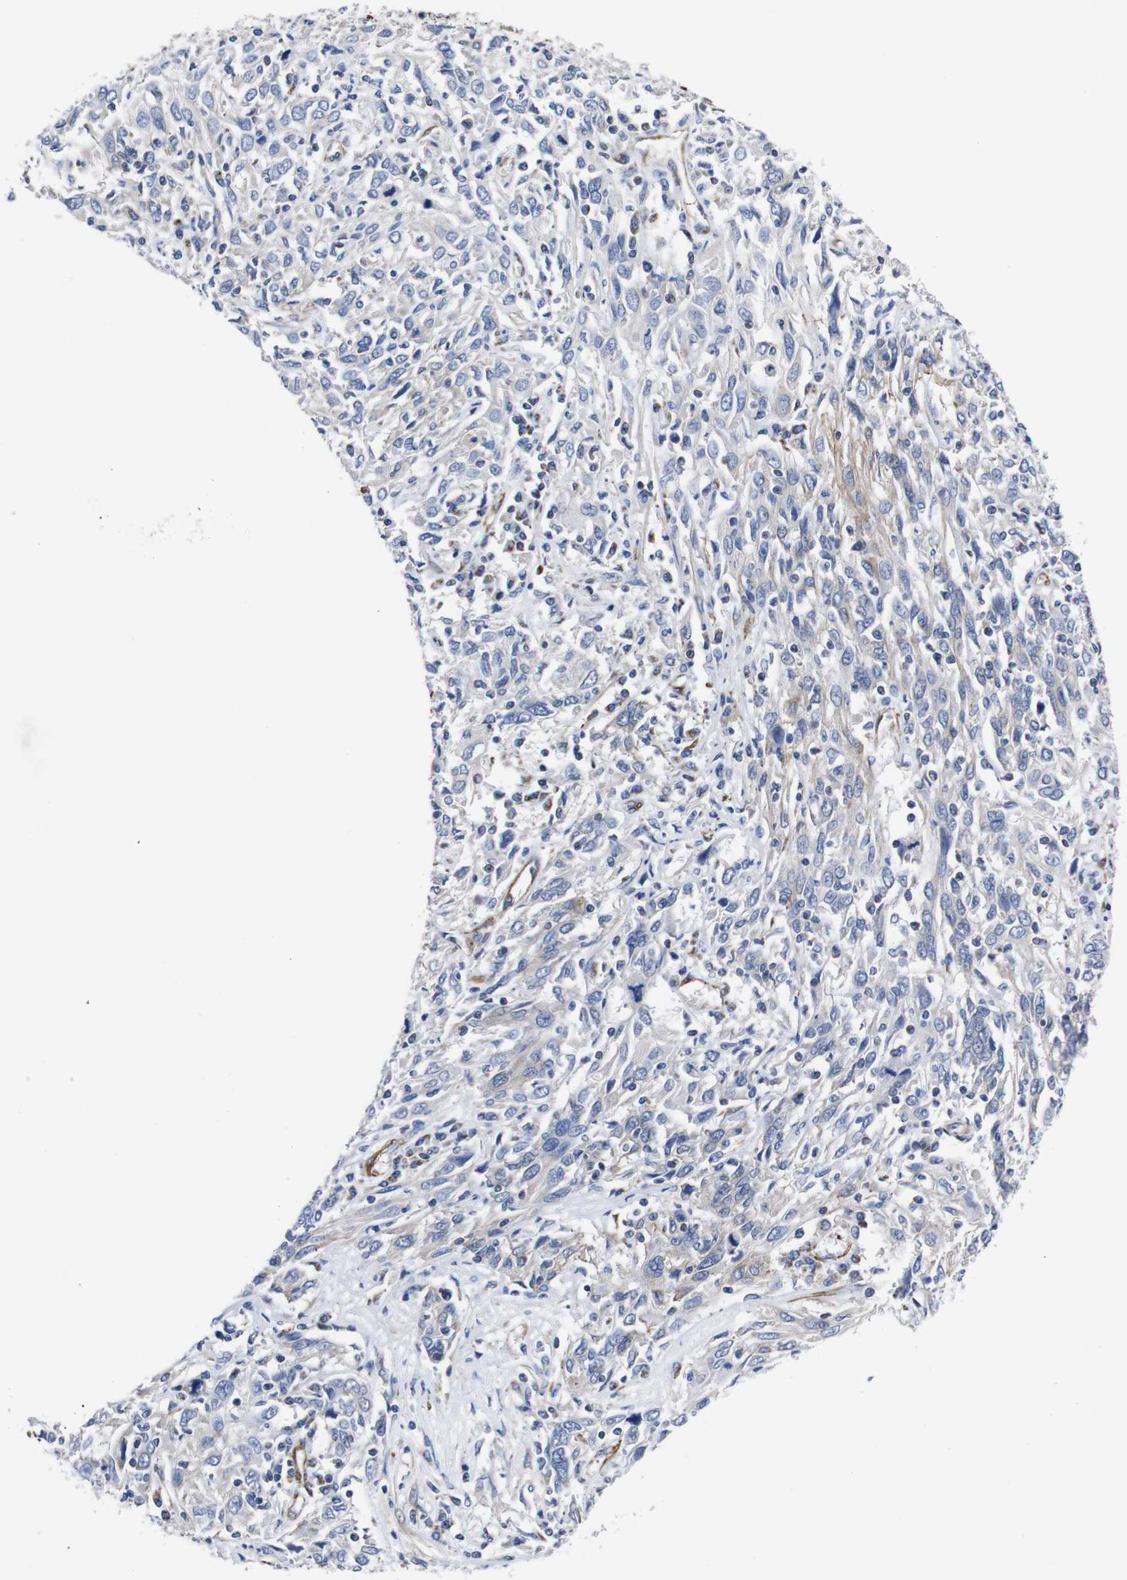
{"staining": {"intensity": "negative", "quantity": "none", "location": "none"}, "tissue": "cervical cancer", "cell_type": "Tumor cells", "image_type": "cancer", "snomed": [{"axis": "morphology", "description": "Squamous cell carcinoma, NOS"}, {"axis": "topography", "description": "Cervix"}], "caption": "A high-resolution histopathology image shows immunohistochemistry staining of cervical cancer (squamous cell carcinoma), which exhibits no significant positivity in tumor cells.", "gene": "WNT10A", "patient": {"sex": "female", "age": 46}}